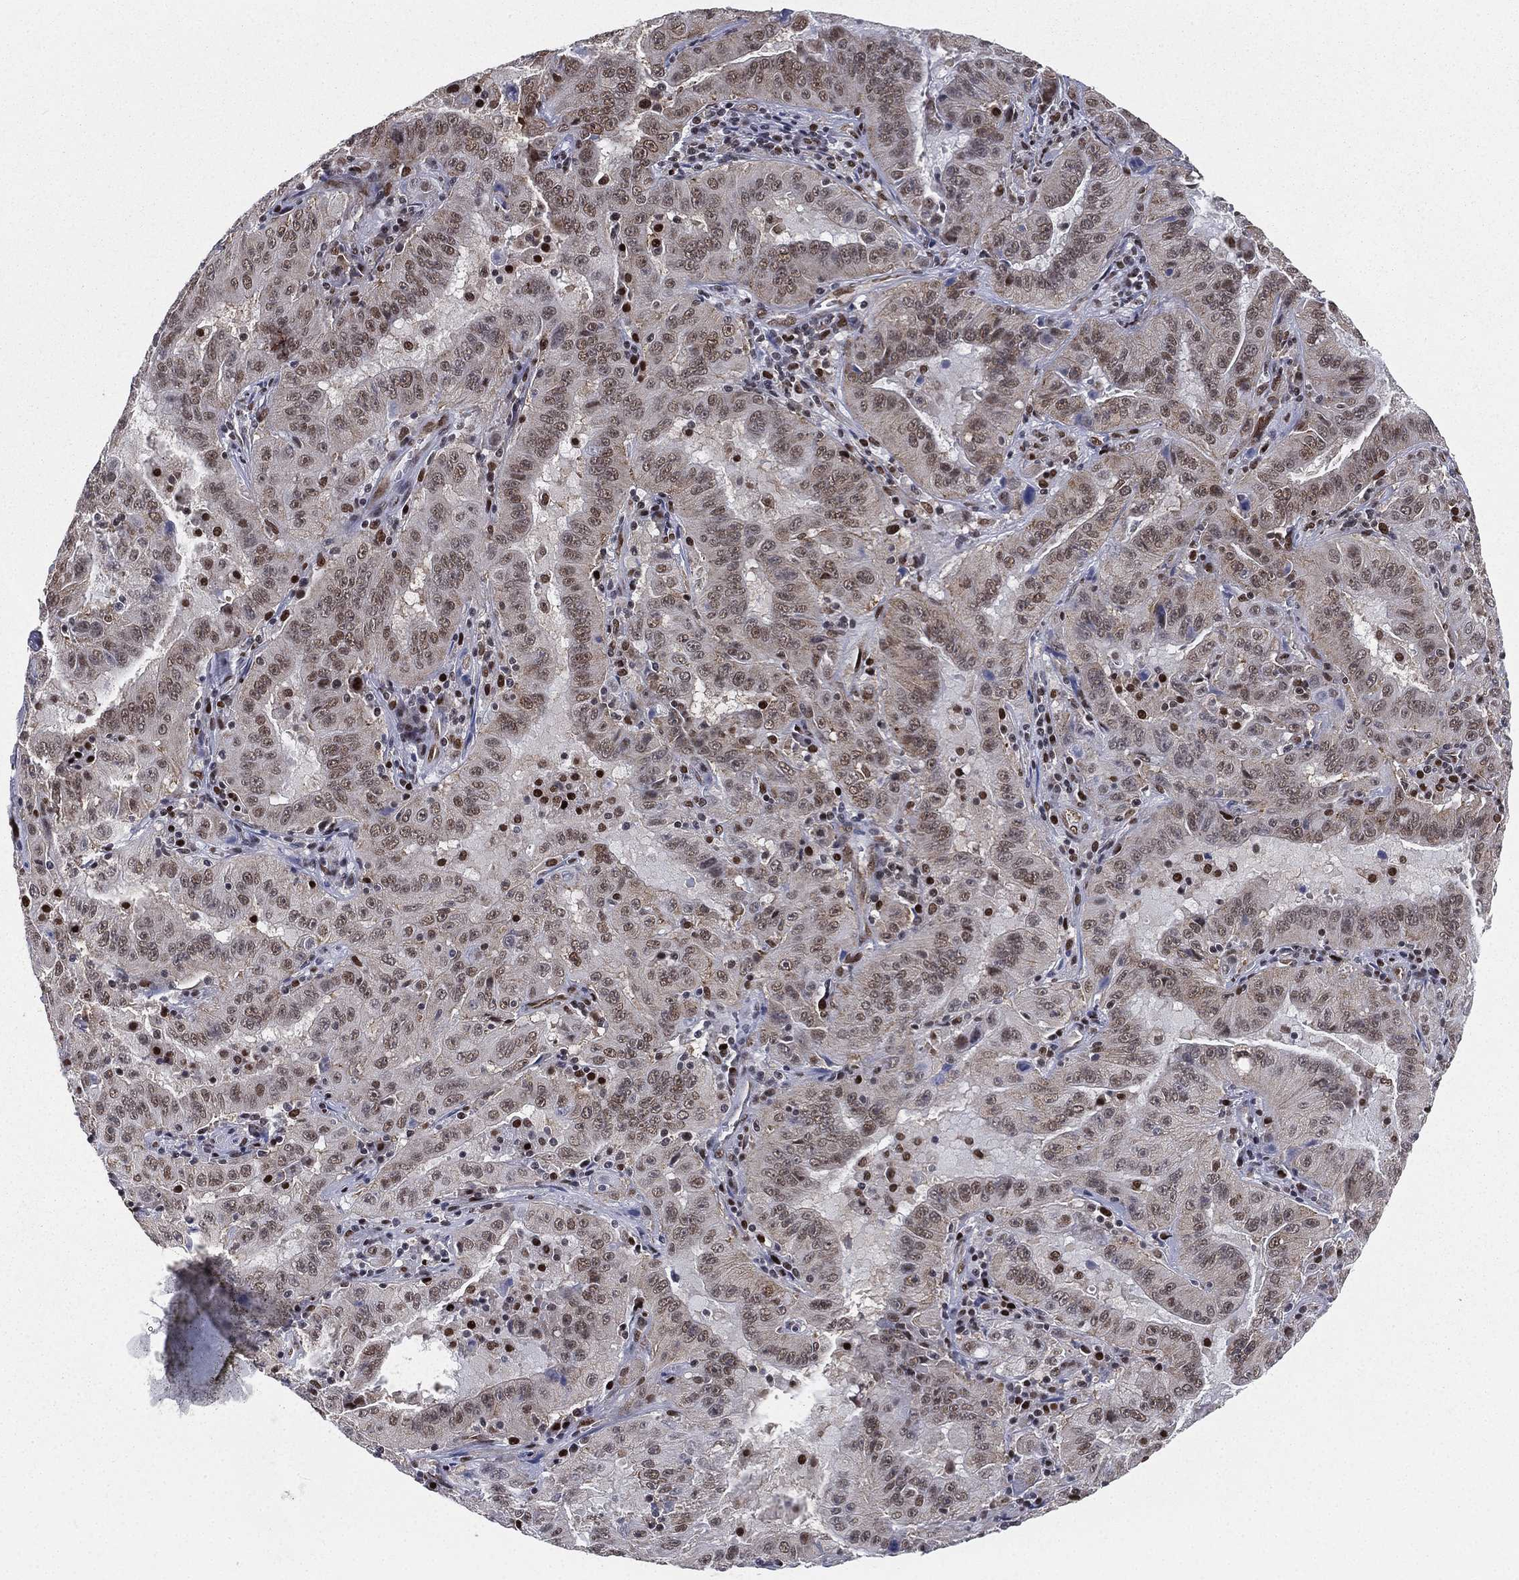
{"staining": {"intensity": "negative", "quantity": "none", "location": "none"}, "tissue": "pancreatic cancer", "cell_type": "Tumor cells", "image_type": "cancer", "snomed": [{"axis": "morphology", "description": "Adenocarcinoma, NOS"}, {"axis": "topography", "description": "Pancreas"}], "caption": "Adenocarcinoma (pancreatic) stained for a protein using immunohistochemistry (IHC) displays no expression tumor cells.", "gene": "FUBP3", "patient": {"sex": "male", "age": 63}}